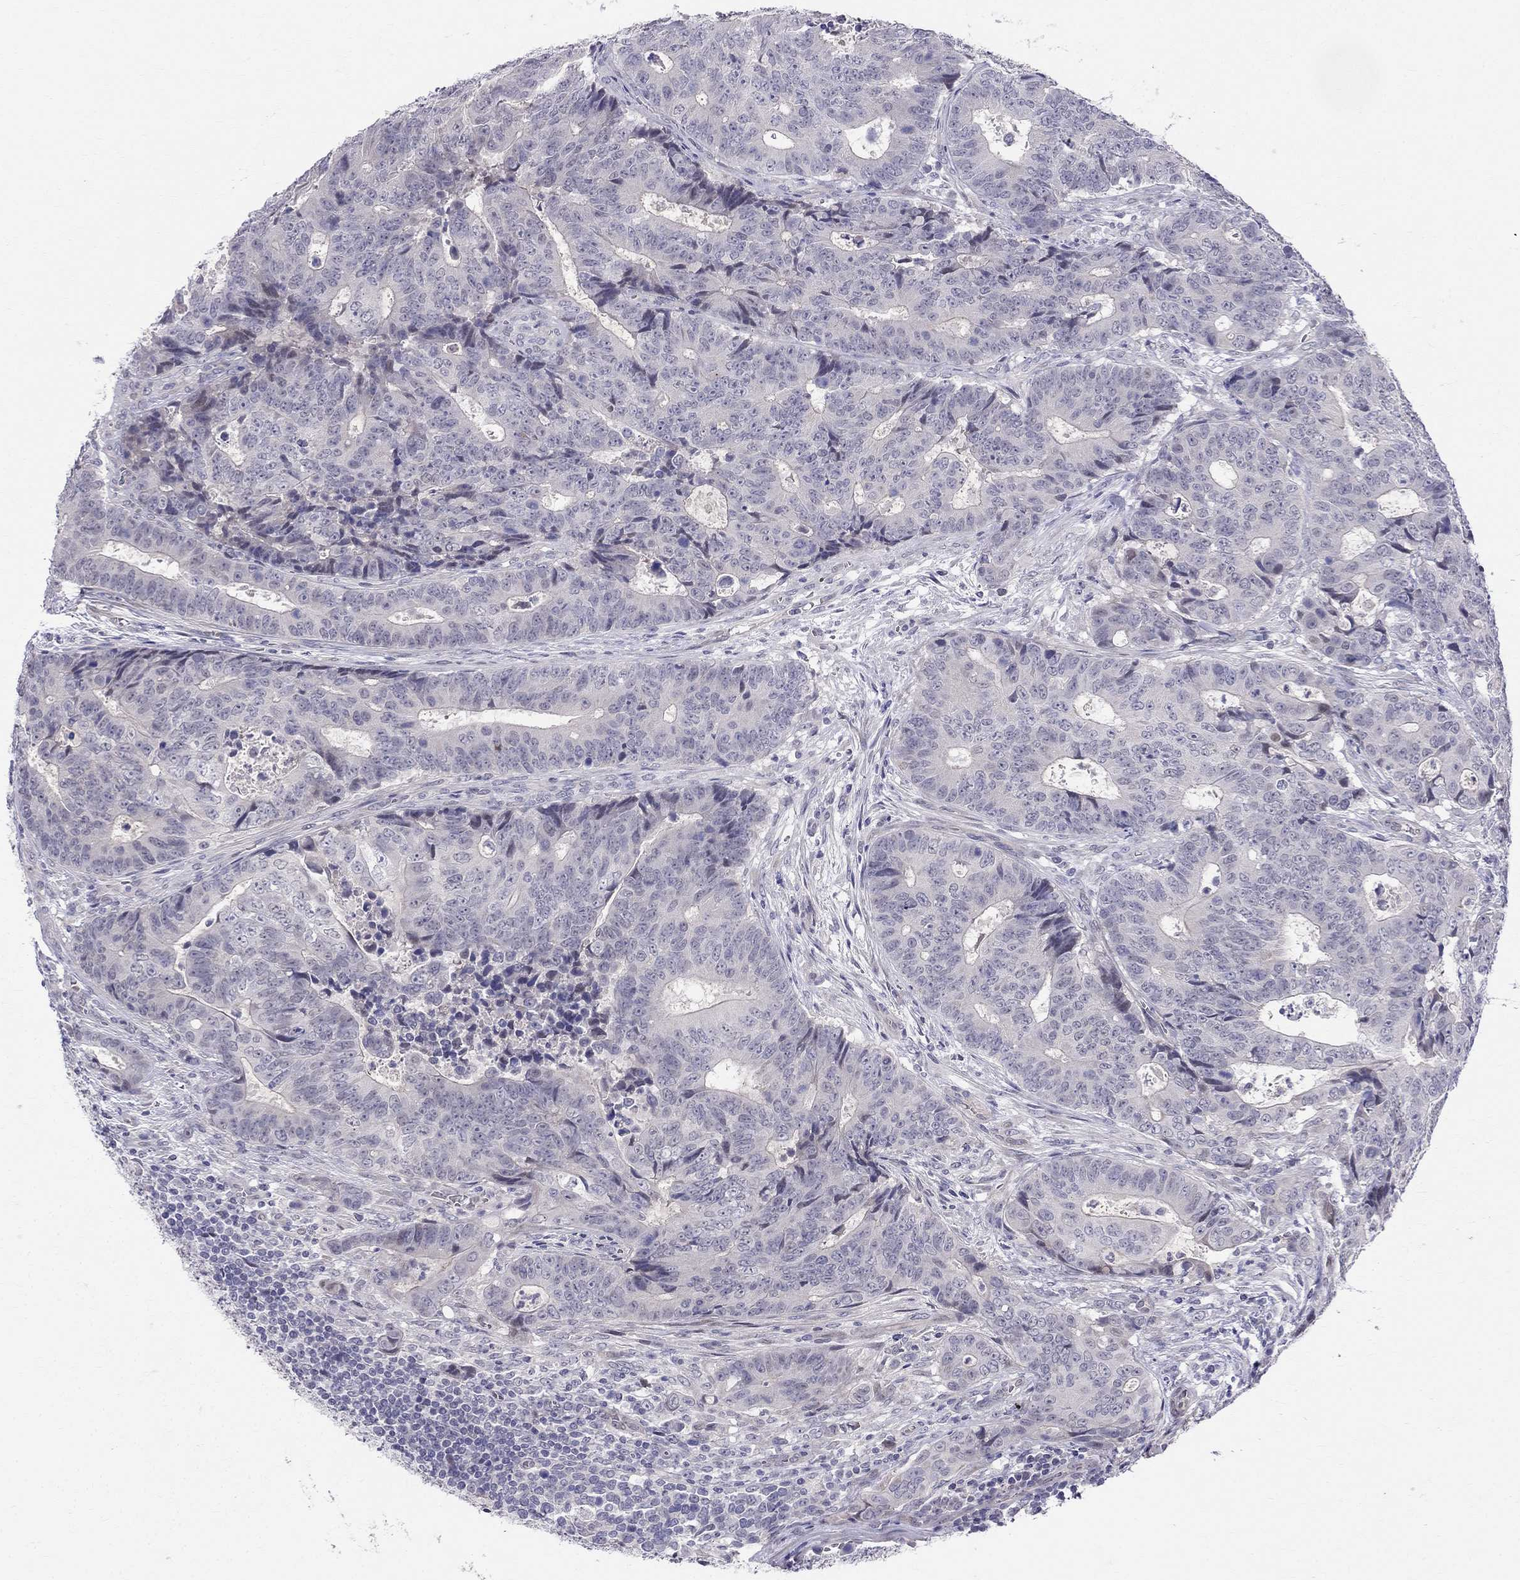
{"staining": {"intensity": "negative", "quantity": "none", "location": "none"}, "tissue": "colorectal cancer", "cell_type": "Tumor cells", "image_type": "cancer", "snomed": [{"axis": "morphology", "description": "Adenocarcinoma, NOS"}, {"axis": "topography", "description": "Colon"}], "caption": "Tumor cells show no significant protein positivity in colorectal cancer. Nuclei are stained in blue.", "gene": "BAG5", "patient": {"sex": "female", "age": 48}}